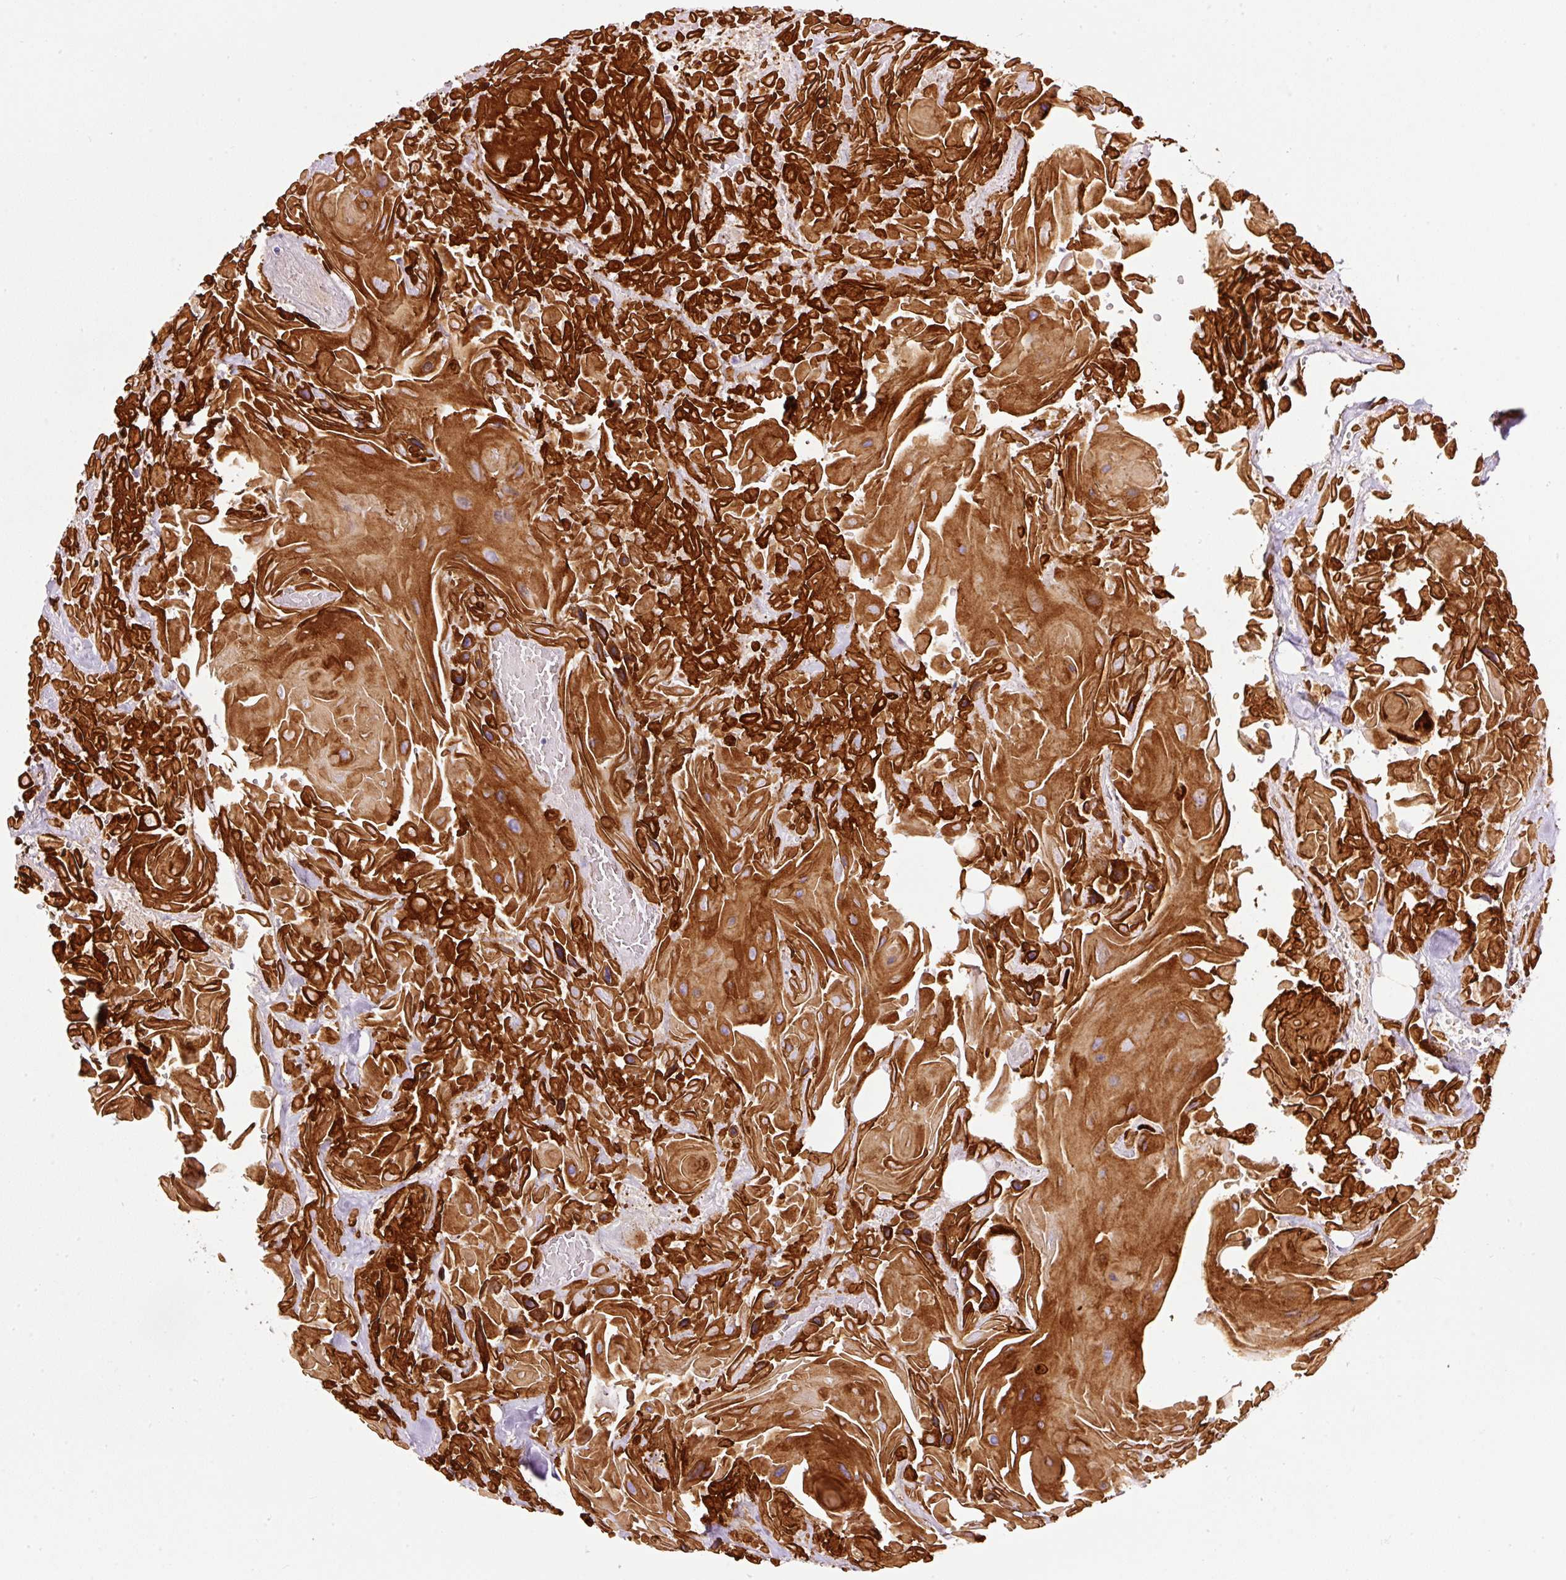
{"staining": {"intensity": "strong", "quantity": ">75%", "location": "cytoplasmic/membranous"}, "tissue": "head and neck cancer", "cell_type": "Tumor cells", "image_type": "cancer", "snomed": [{"axis": "morphology", "description": "Squamous cell carcinoma, NOS"}, {"axis": "topography", "description": "Head-Neck"}], "caption": "A high amount of strong cytoplasmic/membranous positivity is seen in about >75% of tumor cells in head and neck squamous cell carcinoma tissue.", "gene": "SRC", "patient": {"sex": "male", "age": 81}}